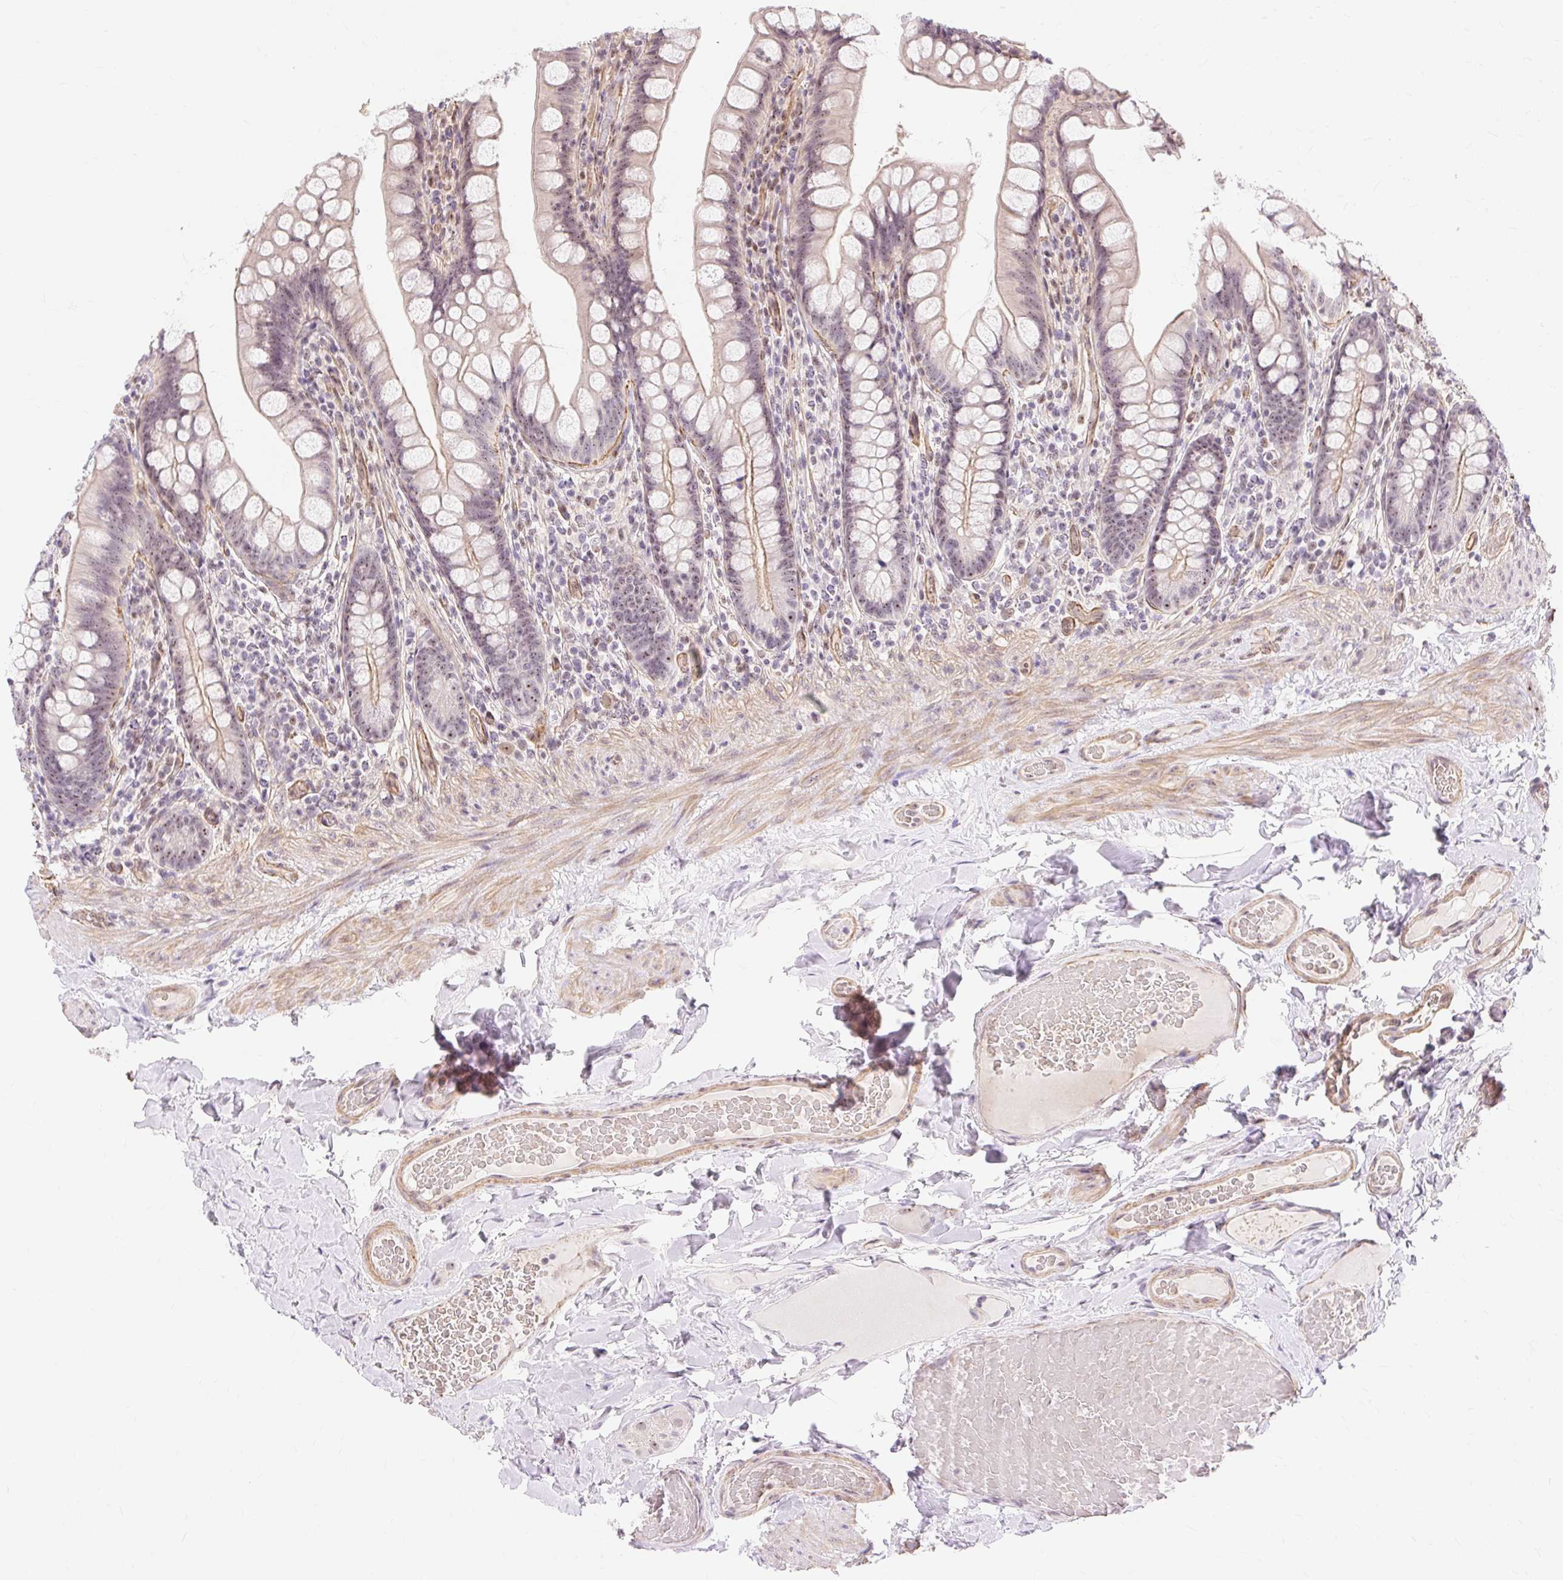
{"staining": {"intensity": "moderate", "quantity": "25%-75%", "location": "cytoplasmic/membranous,nuclear"}, "tissue": "small intestine", "cell_type": "Glandular cells", "image_type": "normal", "snomed": [{"axis": "morphology", "description": "Normal tissue, NOS"}, {"axis": "topography", "description": "Small intestine"}], "caption": "An image of human small intestine stained for a protein displays moderate cytoplasmic/membranous,nuclear brown staining in glandular cells.", "gene": "OBP2A", "patient": {"sex": "male", "age": 70}}